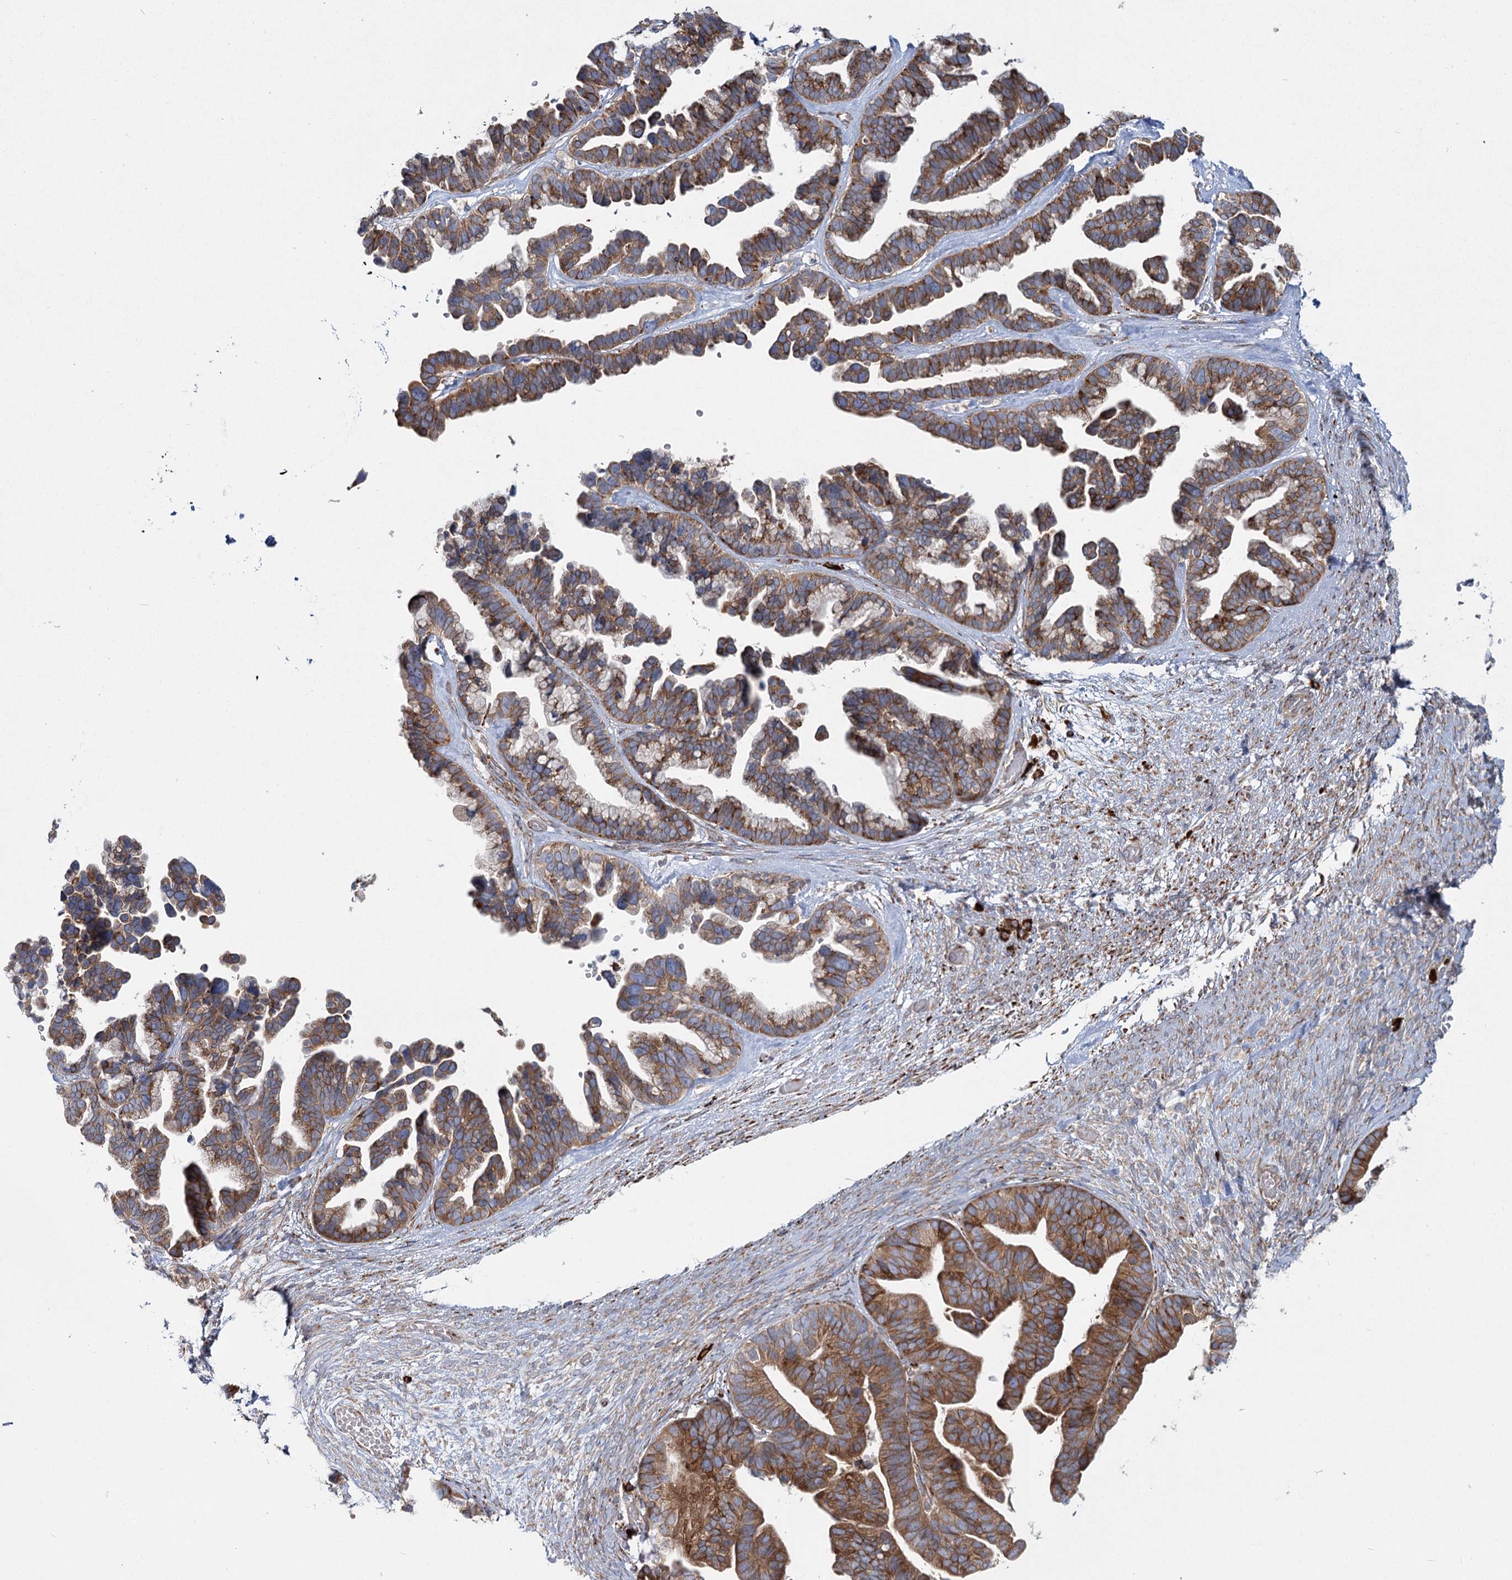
{"staining": {"intensity": "moderate", "quantity": ">75%", "location": "cytoplasmic/membranous"}, "tissue": "ovarian cancer", "cell_type": "Tumor cells", "image_type": "cancer", "snomed": [{"axis": "morphology", "description": "Cystadenocarcinoma, serous, NOS"}, {"axis": "topography", "description": "Ovary"}], "caption": "Immunohistochemical staining of ovarian cancer reveals moderate cytoplasmic/membranous protein expression in approximately >75% of tumor cells.", "gene": "POGLUT1", "patient": {"sex": "female", "age": 56}}